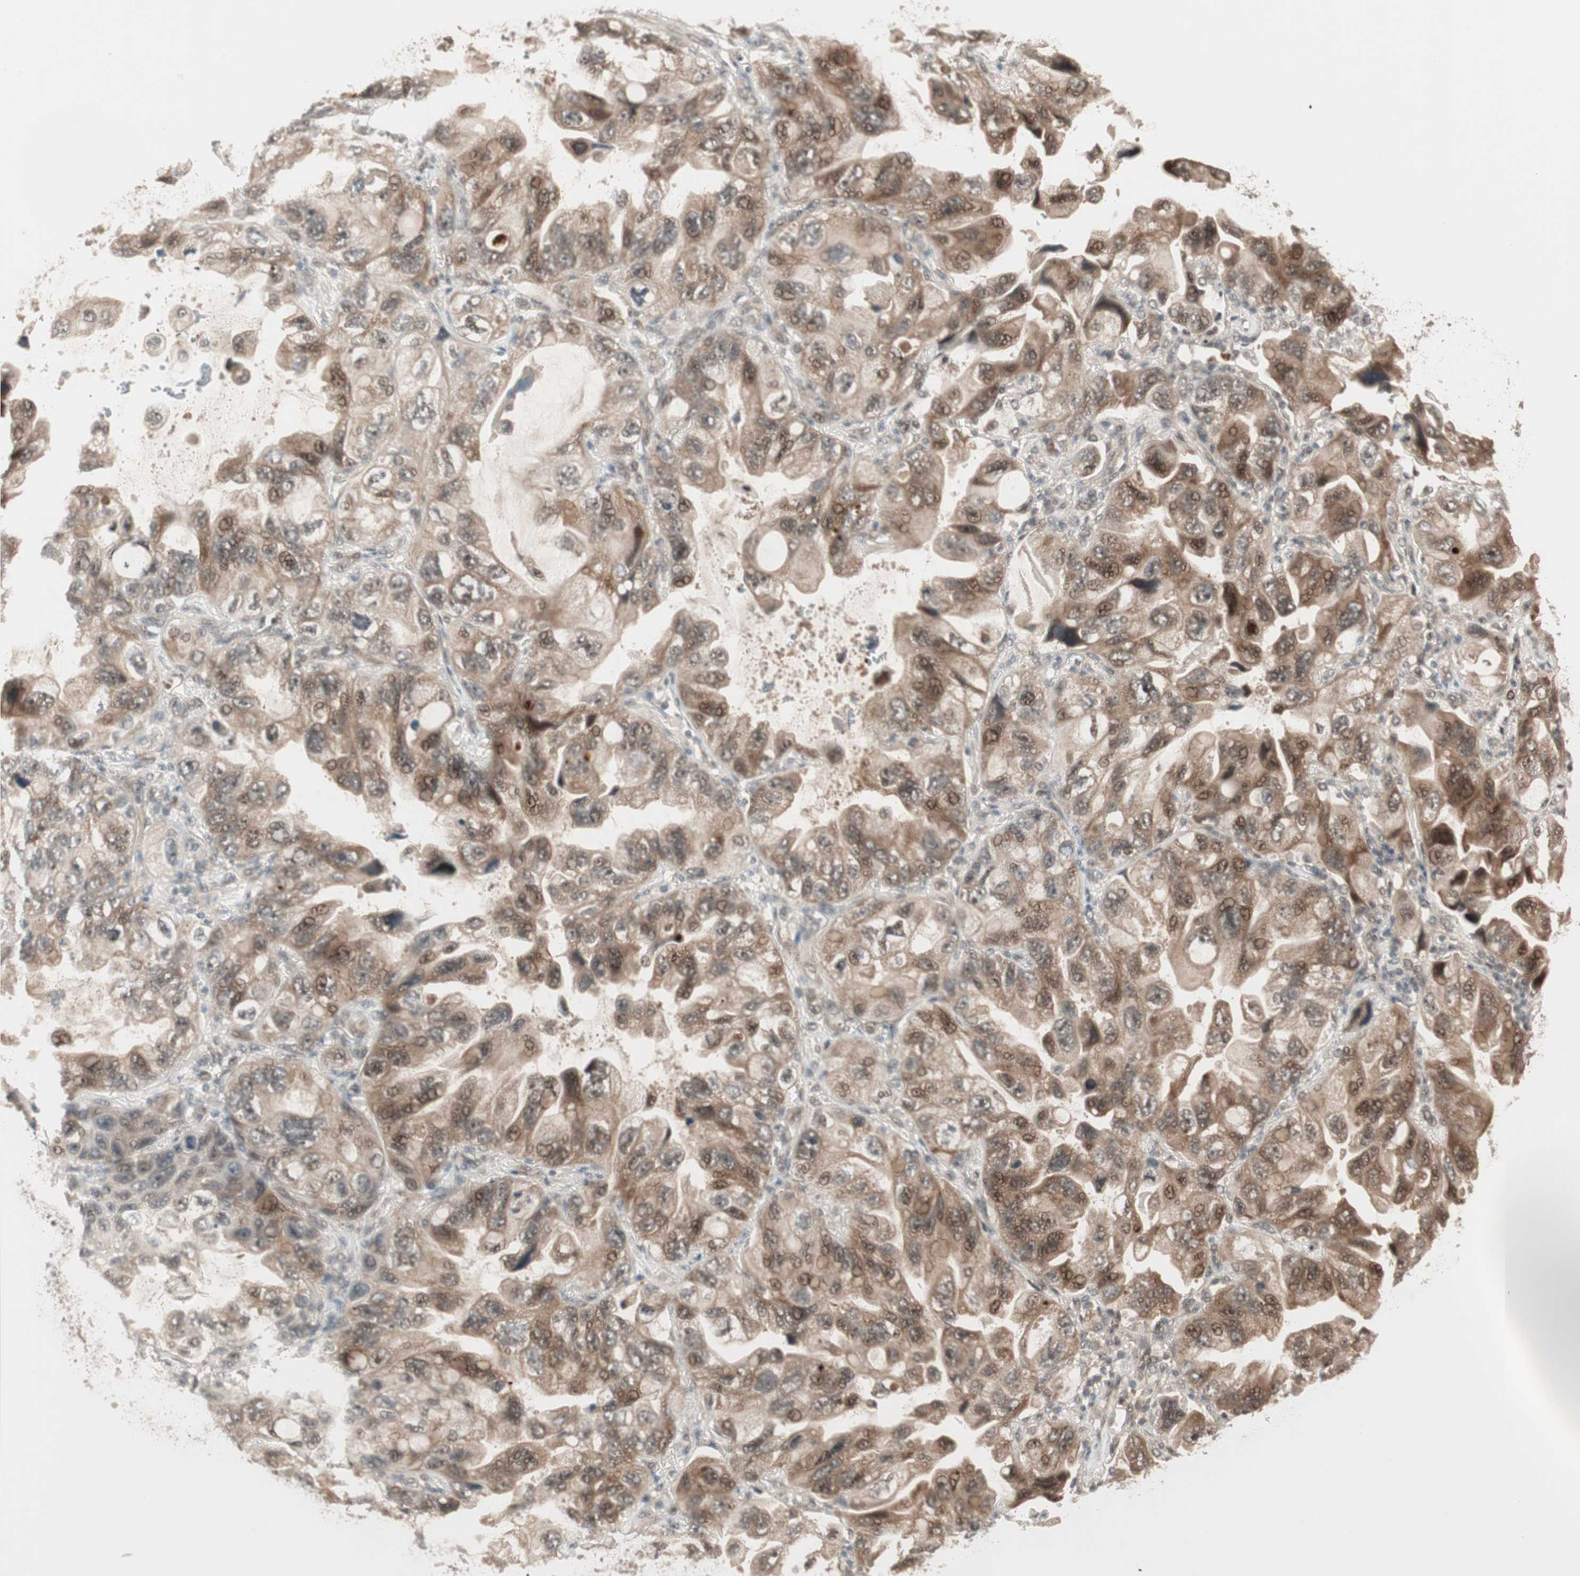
{"staining": {"intensity": "moderate", "quantity": ">75%", "location": "cytoplasmic/membranous,nuclear"}, "tissue": "lung cancer", "cell_type": "Tumor cells", "image_type": "cancer", "snomed": [{"axis": "morphology", "description": "Squamous cell carcinoma, NOS"}, {"axis": "topography", "description": "Lung"}], "caption": "This is a histology image of immunohistochemistry staining of lung cancer, which shows moderate staining in the cytoplasmic/membranous and nuclear of tumor cells.", "gene": "ZSCAN31", "patient": {"sex": "female", "age": 73}}